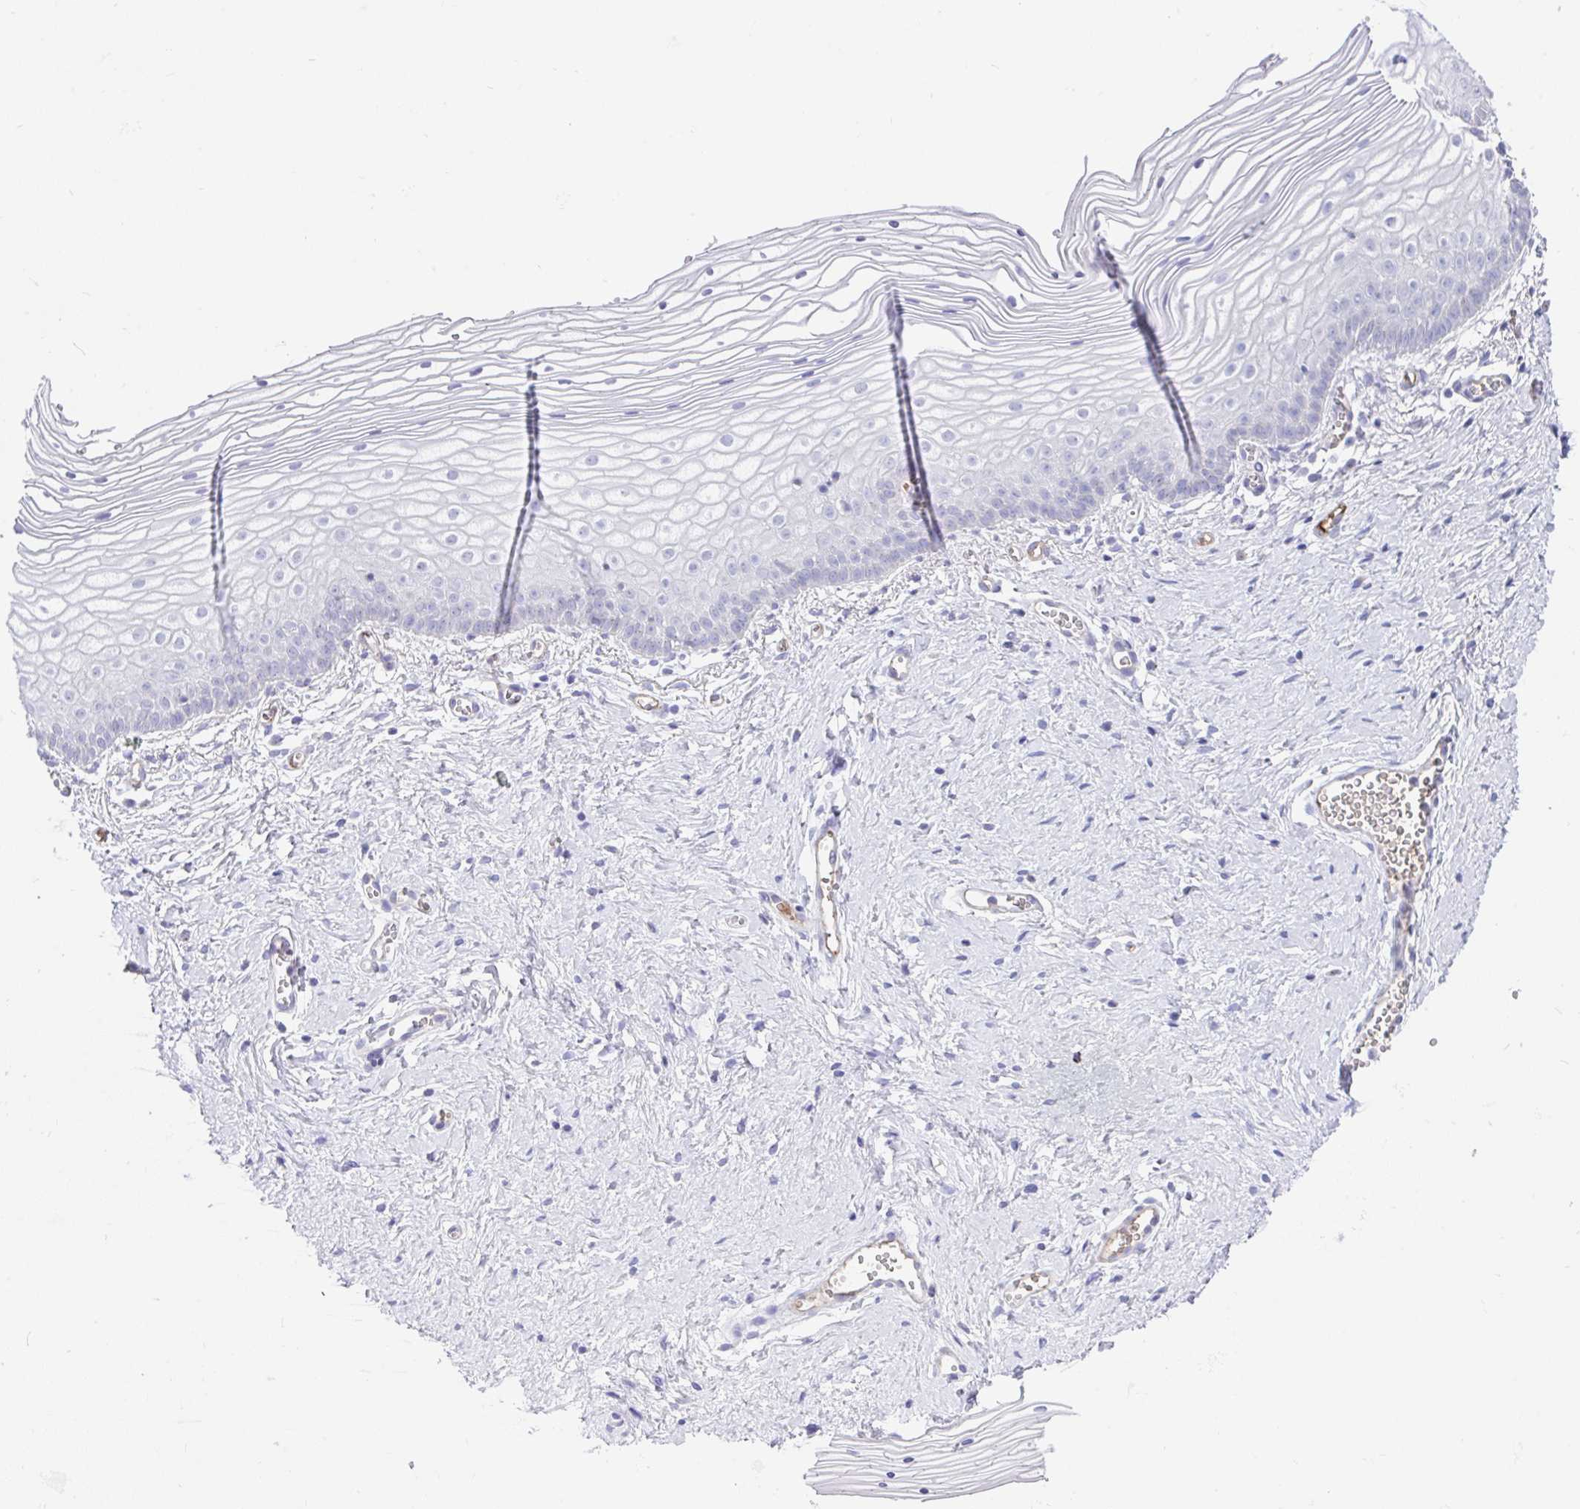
{"staining": {"intensity": "negative", "quantity": "none", "location": "none"}, "tissue": "vagina", "cell_type": "Squamous epithelial cells", "image_type": "normal", "snomed": [{"axis": "morphology", "description": "Normal tissue, NOS"}, {"axis": "topography", "description": "Vagina"}], "caption": "An immunohistochemistry (IHC) photomicrograph of normal vagina is shown. There is no staining in squamous epithelial cells of vagina.", "gene": "CCSAP", "patient": {"sex": "female", "age": 56}}